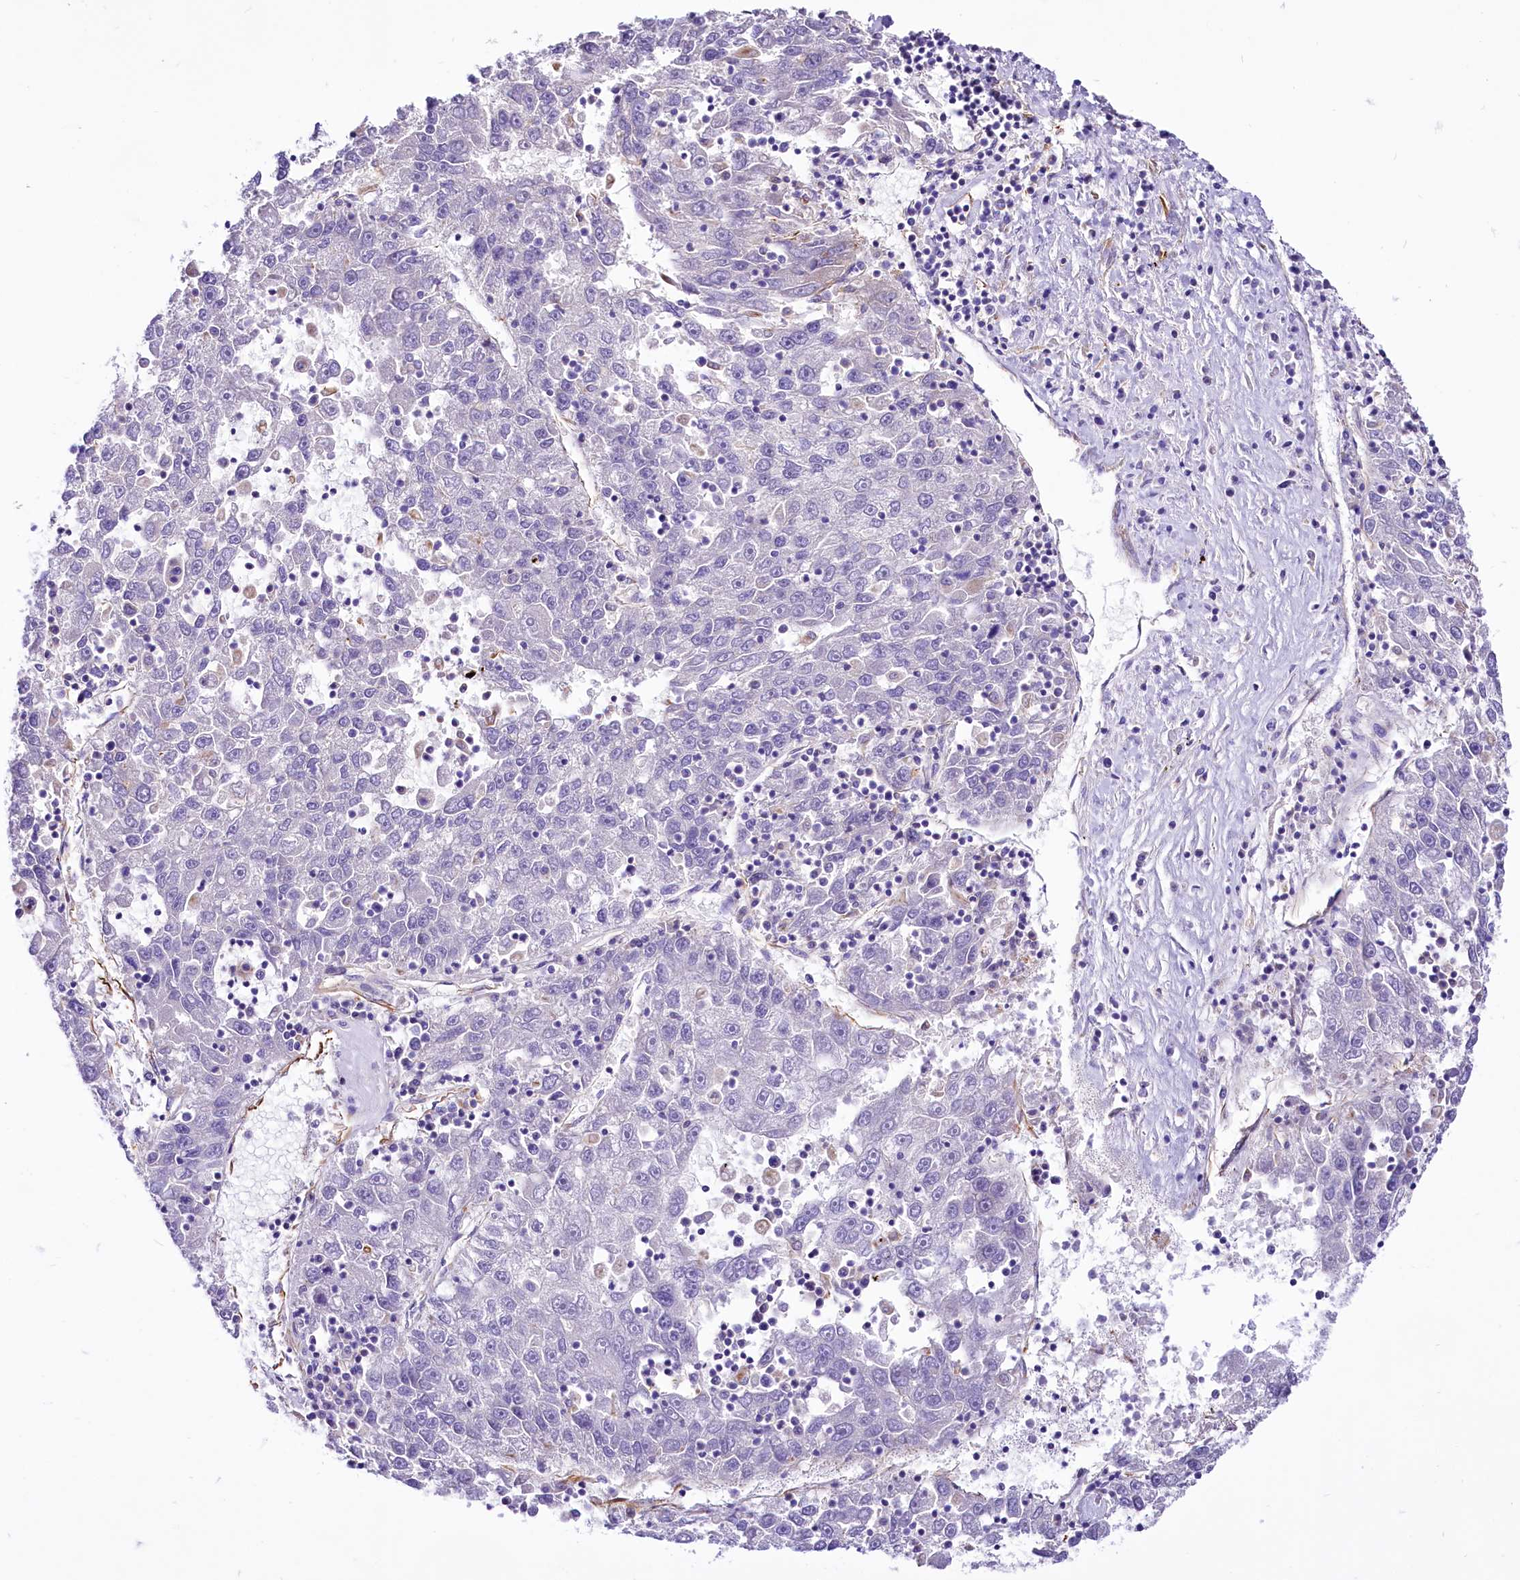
{"staining": {"intensity": "negative", "quantity": "none", "location": "none"}, "tissue": "liver cancer", "cell_type": "Tumor cells", "image_type": "cancer", "snomed": [{"axis": "morphology", "description": "Carcinoma, Hepatocellular, NOS"}, {"axis": "topography", "description": "Liver"}], "caption": "This image is of hepatocellular carcinoma (liver) stained with immunohistochemistry (IHC) to label a protein in brown with the nuclei are counter-stained blue. There is no staining in tumor cells. (DAB (3,3'-diaminobenzidine) IHC with hematoxylin counter stain).", "gene": "CD99", "patient": {"sex": "male", "age": 49}}